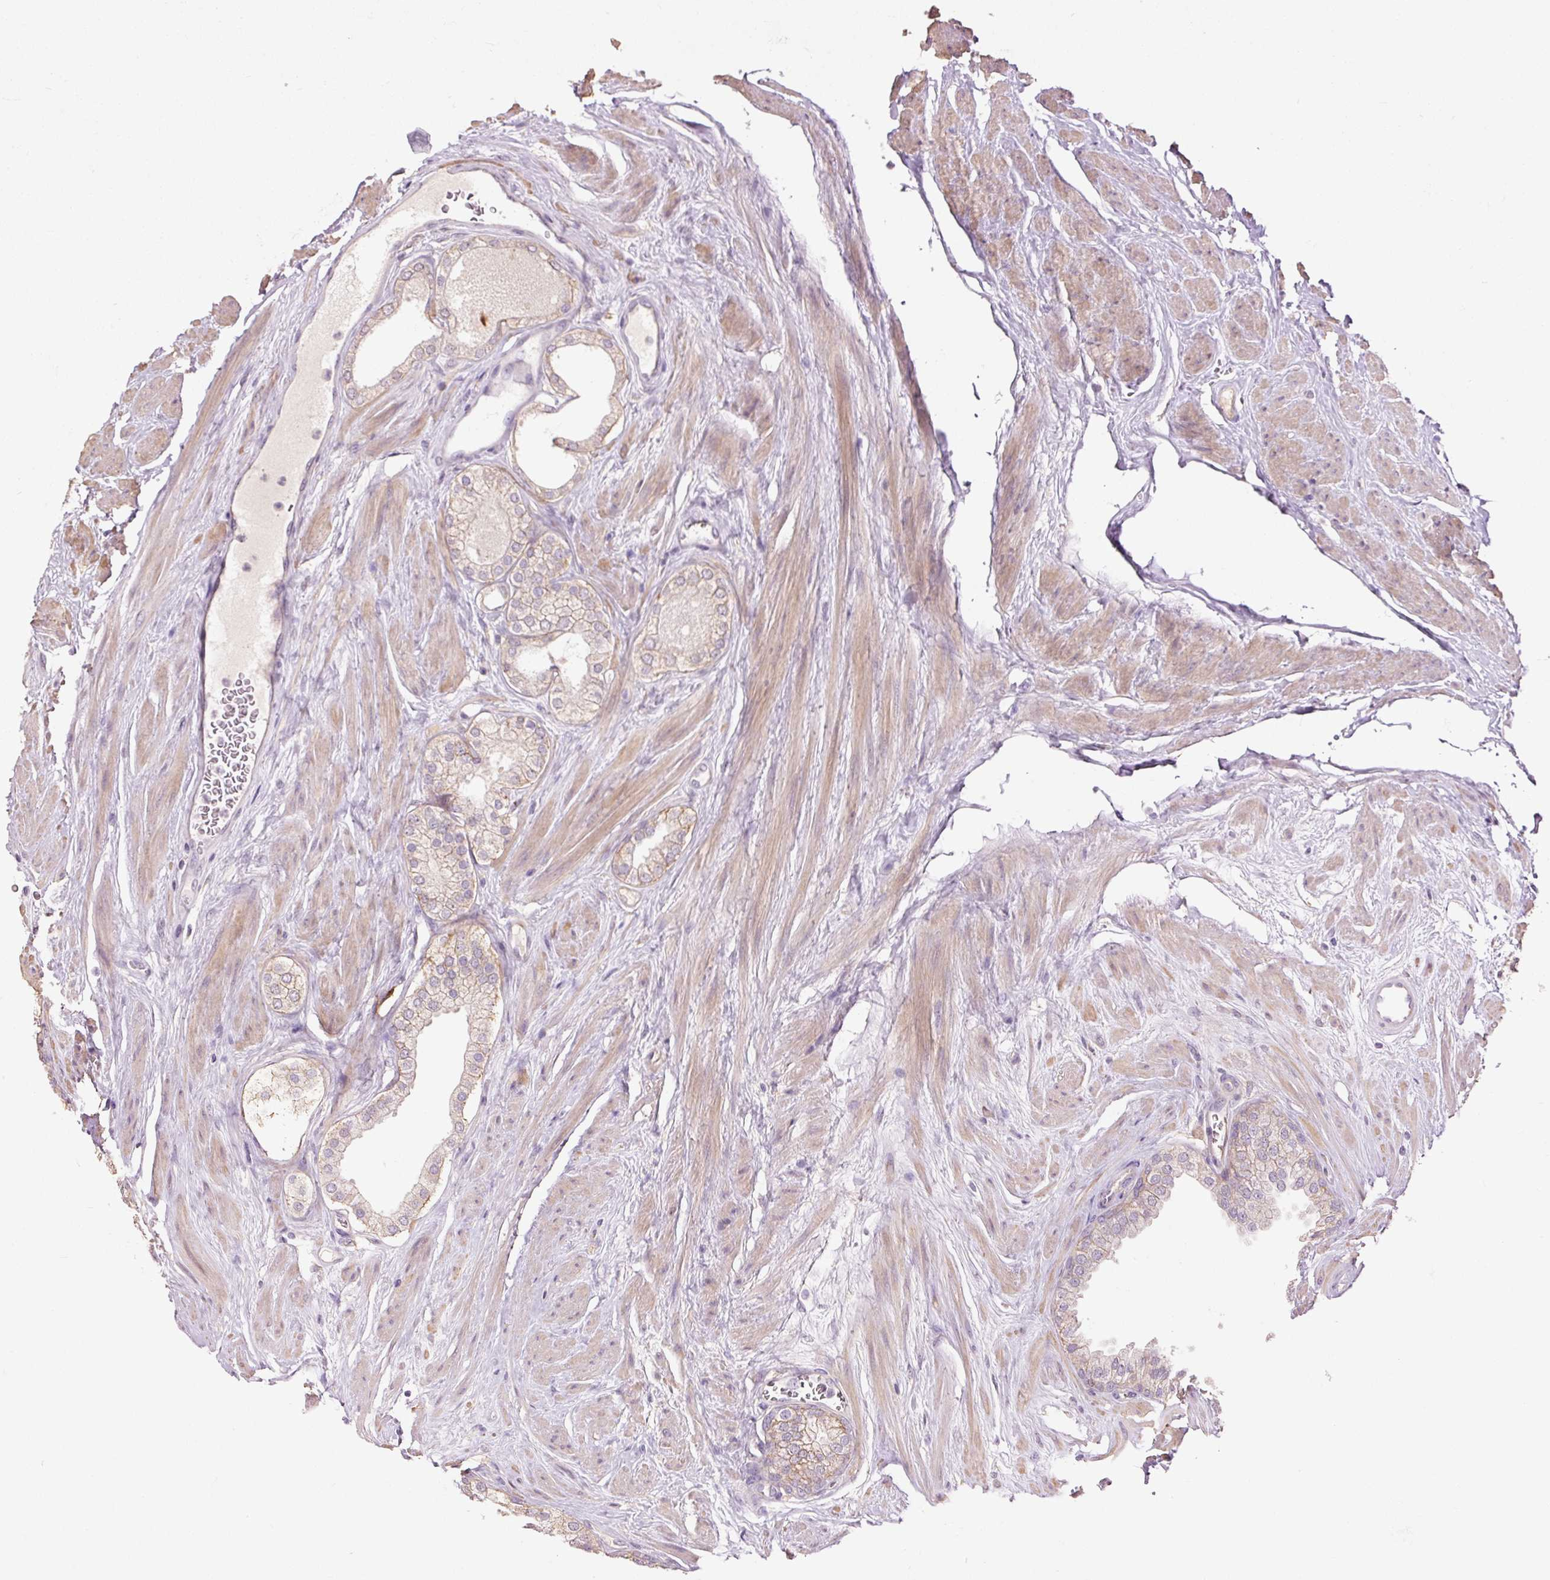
{"staining": {"intensity": "moderate", "quantity": "<25%", "location": "cytoplasmic/membranous"}, "tissue": "prostate cancer", "cell_type": "Tumor cells", "image_type": "cancer", "snomed": [{"axis": "morphology", "description": "Adenocarcinoma, Low grade"}, {"axis": "topography", "description": "Prostate"}], "caption": "Prostate cancer tissue reveals moderate cytoplasmic/membranous positivity in about <25% of tumor cells, visualized by immunohistochemistry. The staining was performed using DAB (3,3'-diaminobenzidine) to visualize the protein expression in brown, while the nuclei were stained in blue with hematoxylin (Magnification: 20x).", "gene": "SLC1A4", "patient": {"sex": "male", "age": 42}}